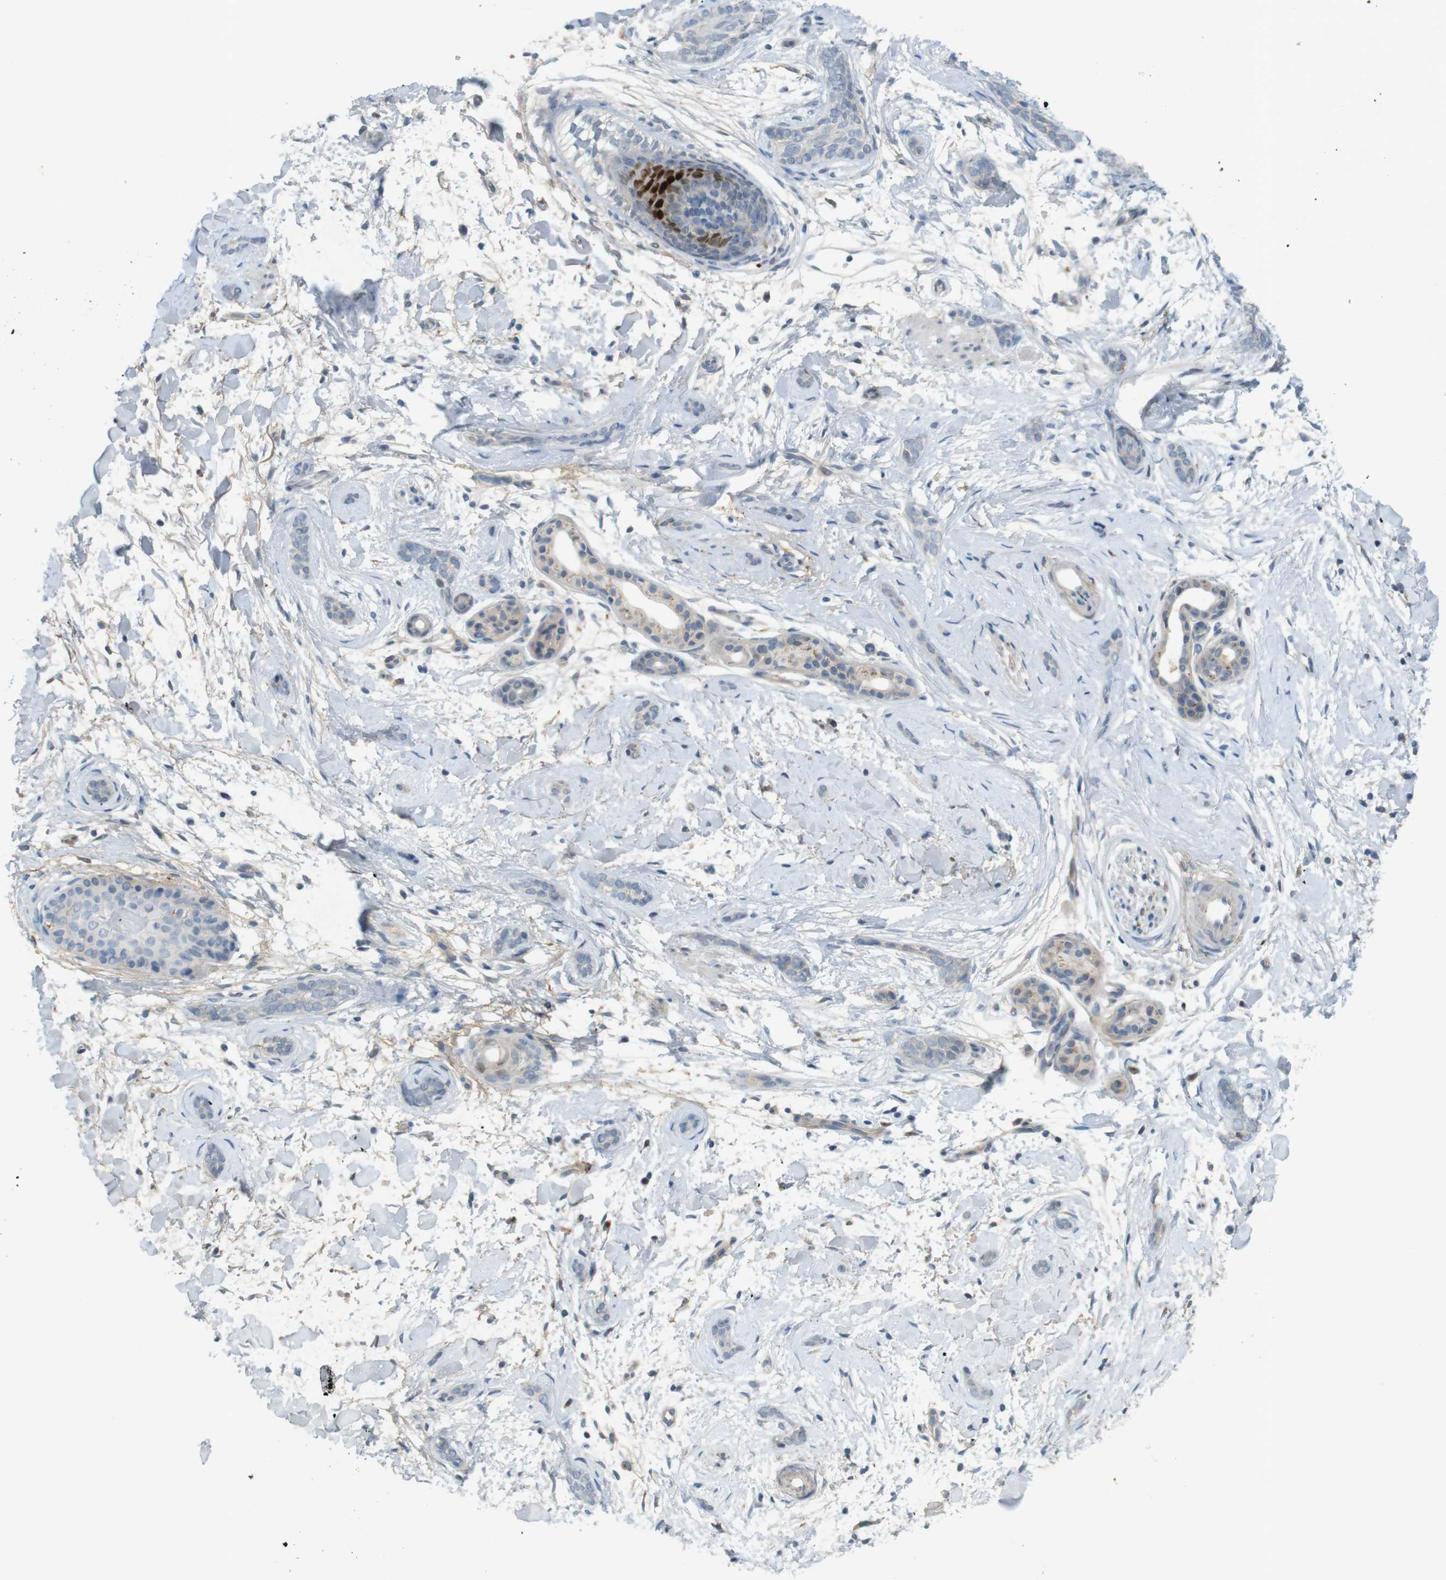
{"staining": {"intensity": "weak", "quantity": "<25%", "location": "cytoplasmic/membranous"}, "tissue": "skin cancer", "cell_type": "Tumor cells", "image_type": "cancer", "snomed": [{"axis": "morphology", "description": "Basal cell carcinoma"}, {"axis": "morphology", "description": "Adnexal tumor, benign"}, {"axis": "topography", "description": "Skin"}], "caption": "Immunohistochemistry (IHC) image of benign adnexal tumor (skin) stained for a protein (brown), which shows no positivity in tumor cells.", "gene": "UGT8", "patient": {"sex": "female", "age": 42}}